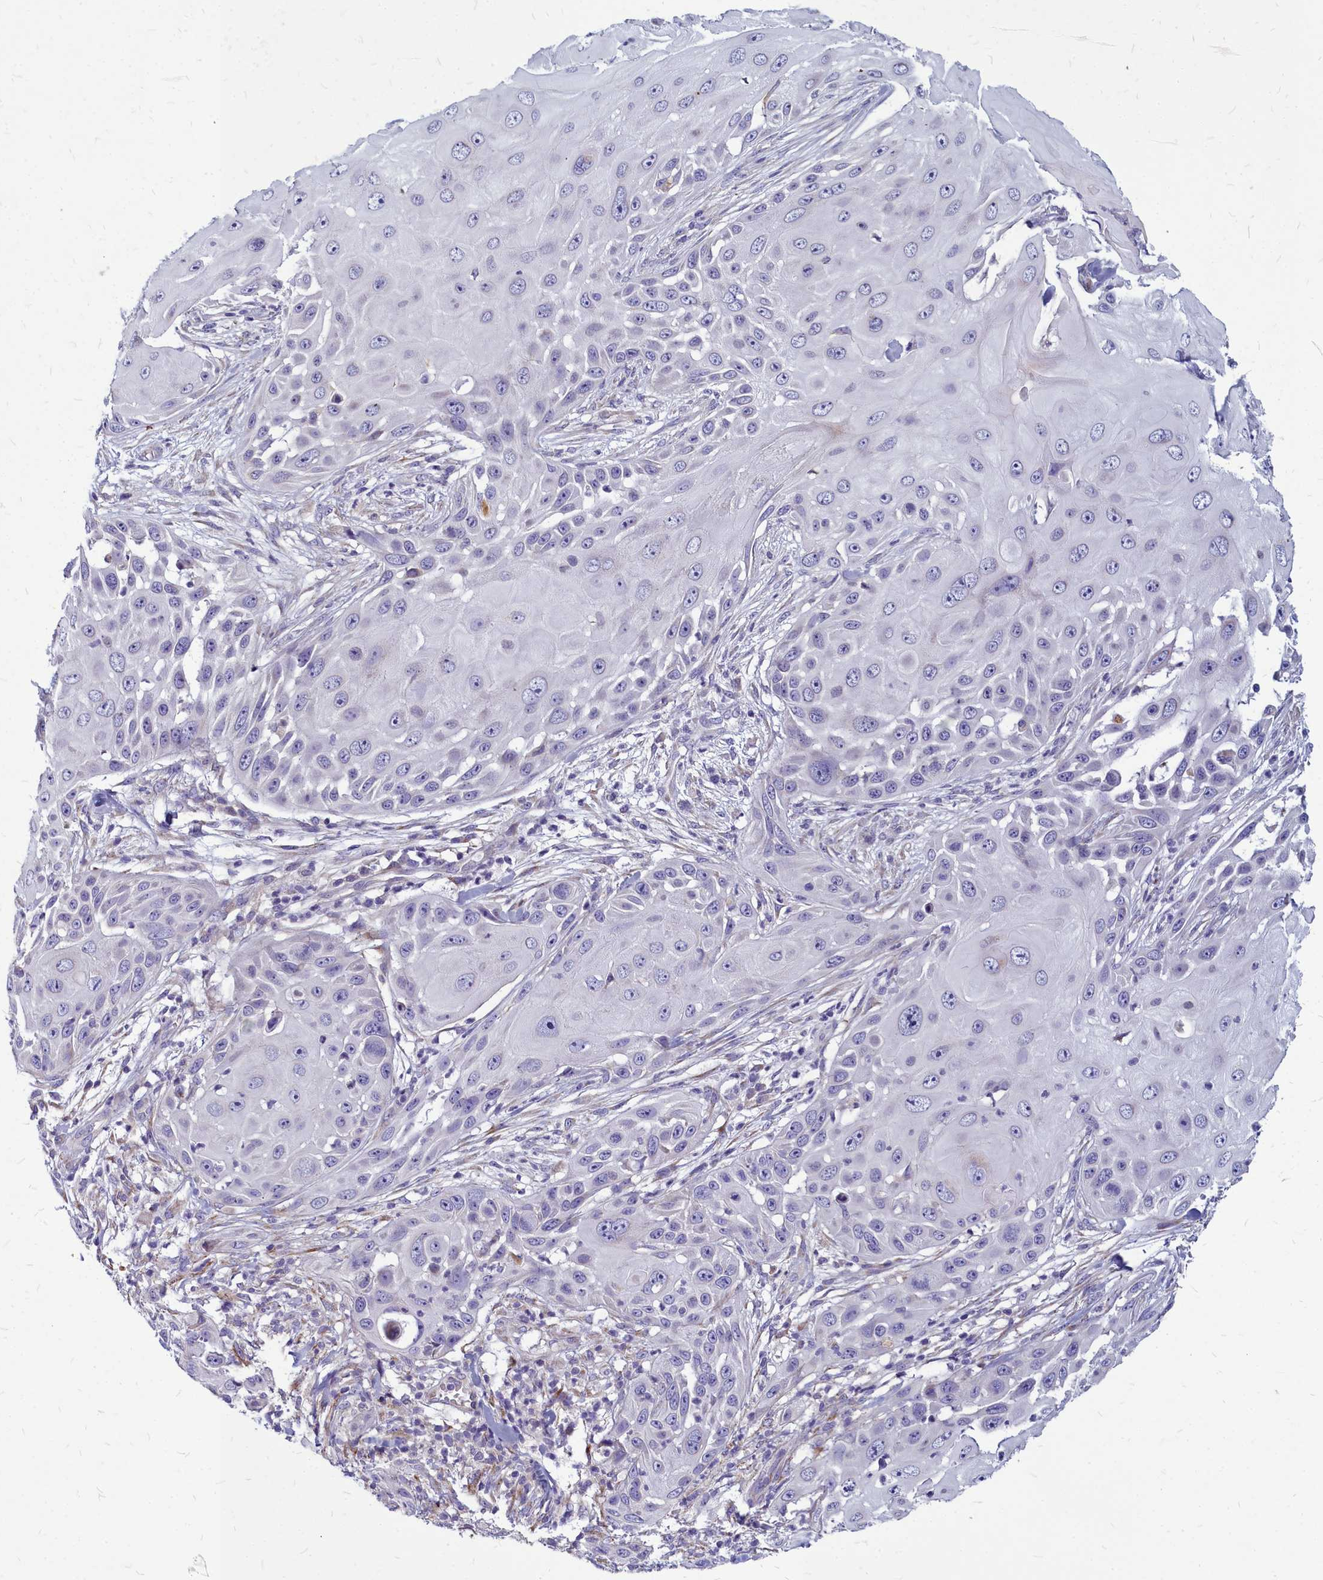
{"staining": {"intensity": "negative", "quantity": "none", "location": "none"}, "tissue": "skin cancer", "cell_type": "Tumor cells", "image_type": "cancer", "snomed": [{"axis": "morphology", "description": "Squamous cell carcinoma, NOS"}, {"axis": "topography", "description": "Skin"}], "caption": "An image of human squamous cell carcinoma (skin) is negative for staining in tumor cells.", "gene": "SMPD4", "patient": {"sex": "female", "age": 44}}